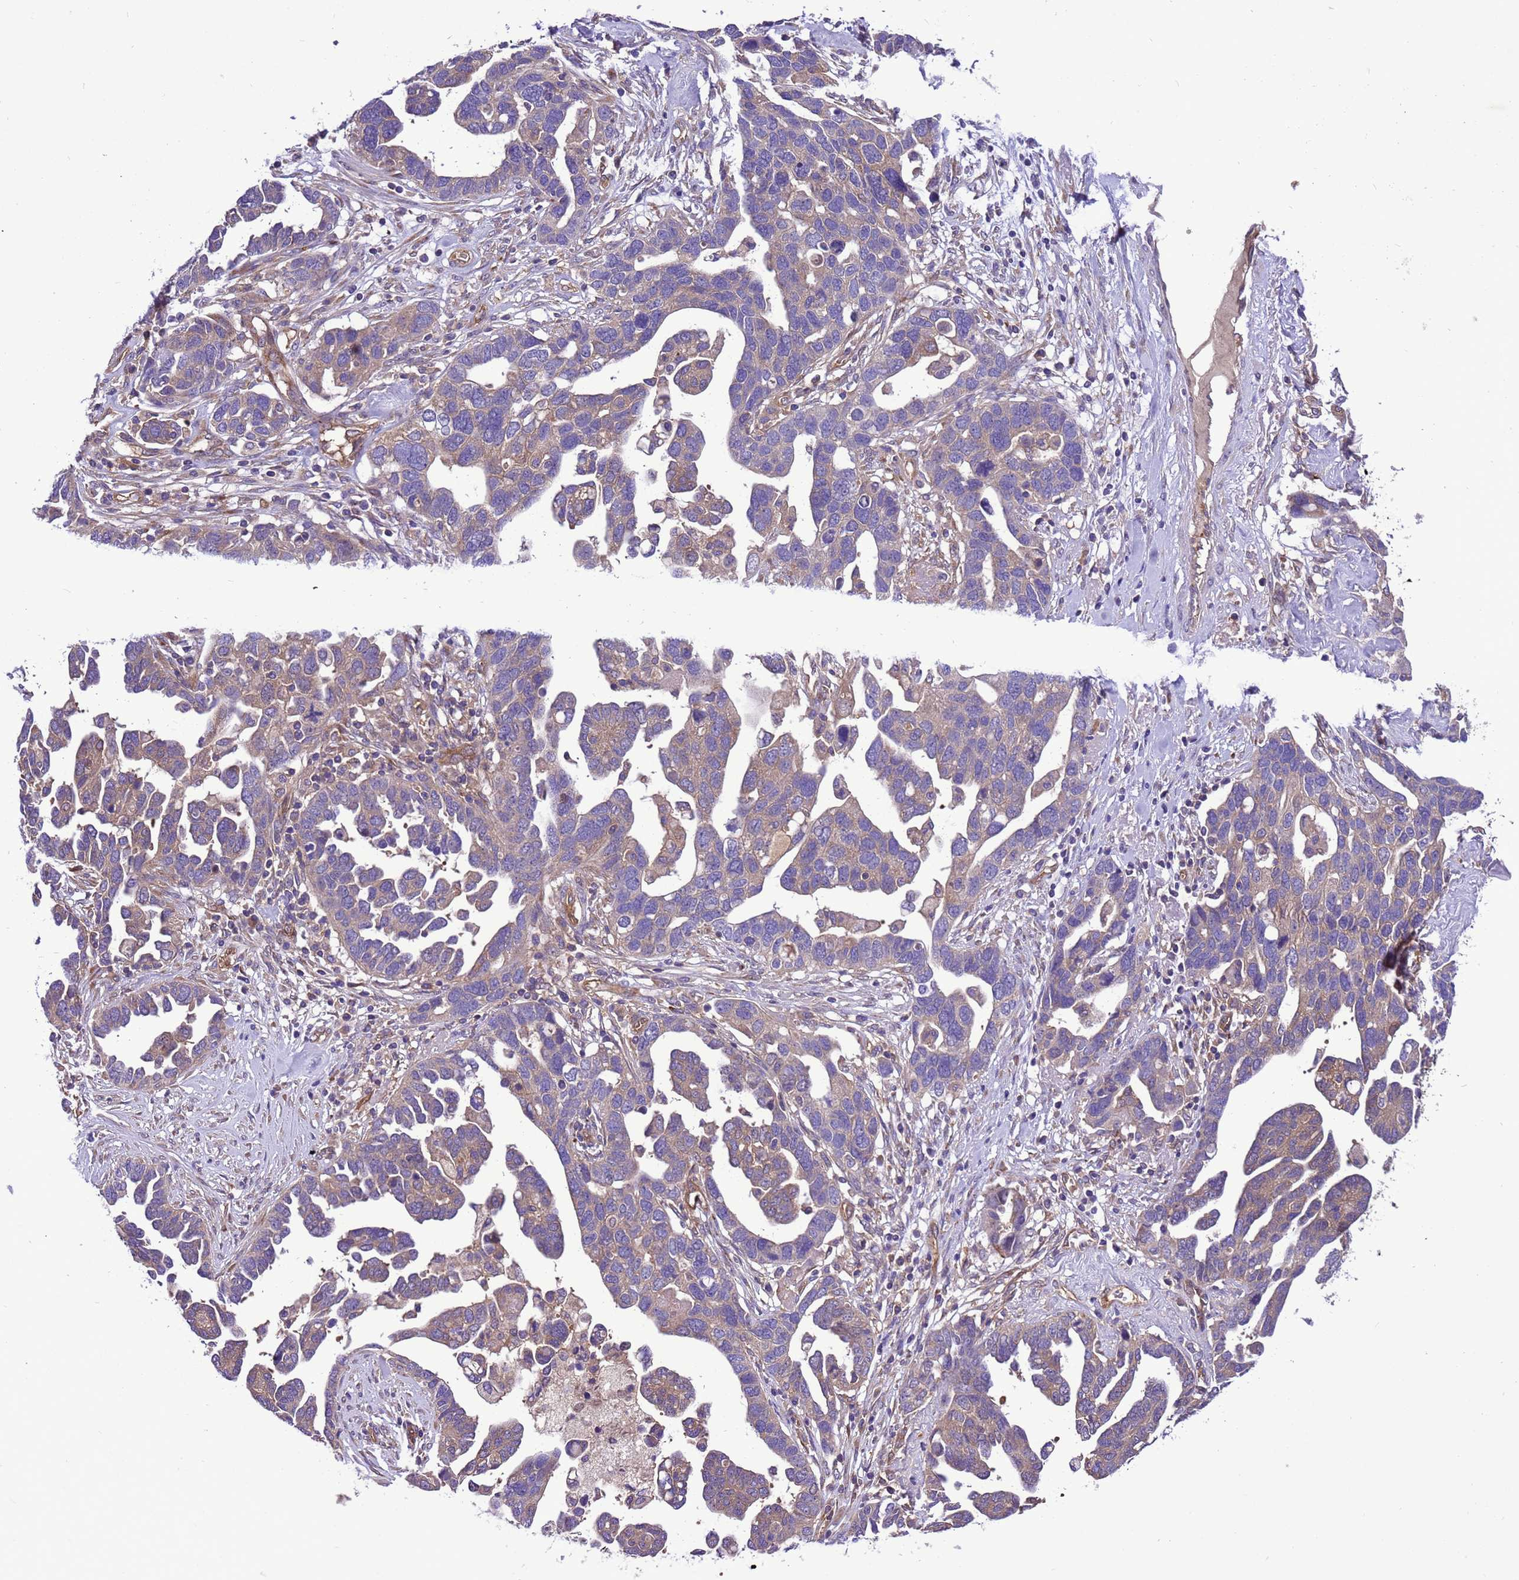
{"staining": {"intensity": "moderate", "quantity": "25%-75%", "location": "cytoplasmic/membranous"}, "tissue": "ovarian cancer", "cell_type": "Tumor cells", "image_type": "cancer", "snomed": [{"axis": "morphology", "description": "Cystadenocarcinoma, serous, NOS"}, {"axis": "topography", "description": "Ovary"}], "caption": "IHC (DAB) staining of human ovarian cancer (serous cystadenocarcinoma) displays moderate cytoplasmic/membranous protein positivity in approximately 25%-75% of tumor cells. (DAB (3,3'-diaminobenzidine) IHC, brown staining for protein, blue staining for nuclei).", "gene": "RABEP2", "patient": {"sex": "female", "age": 54}}